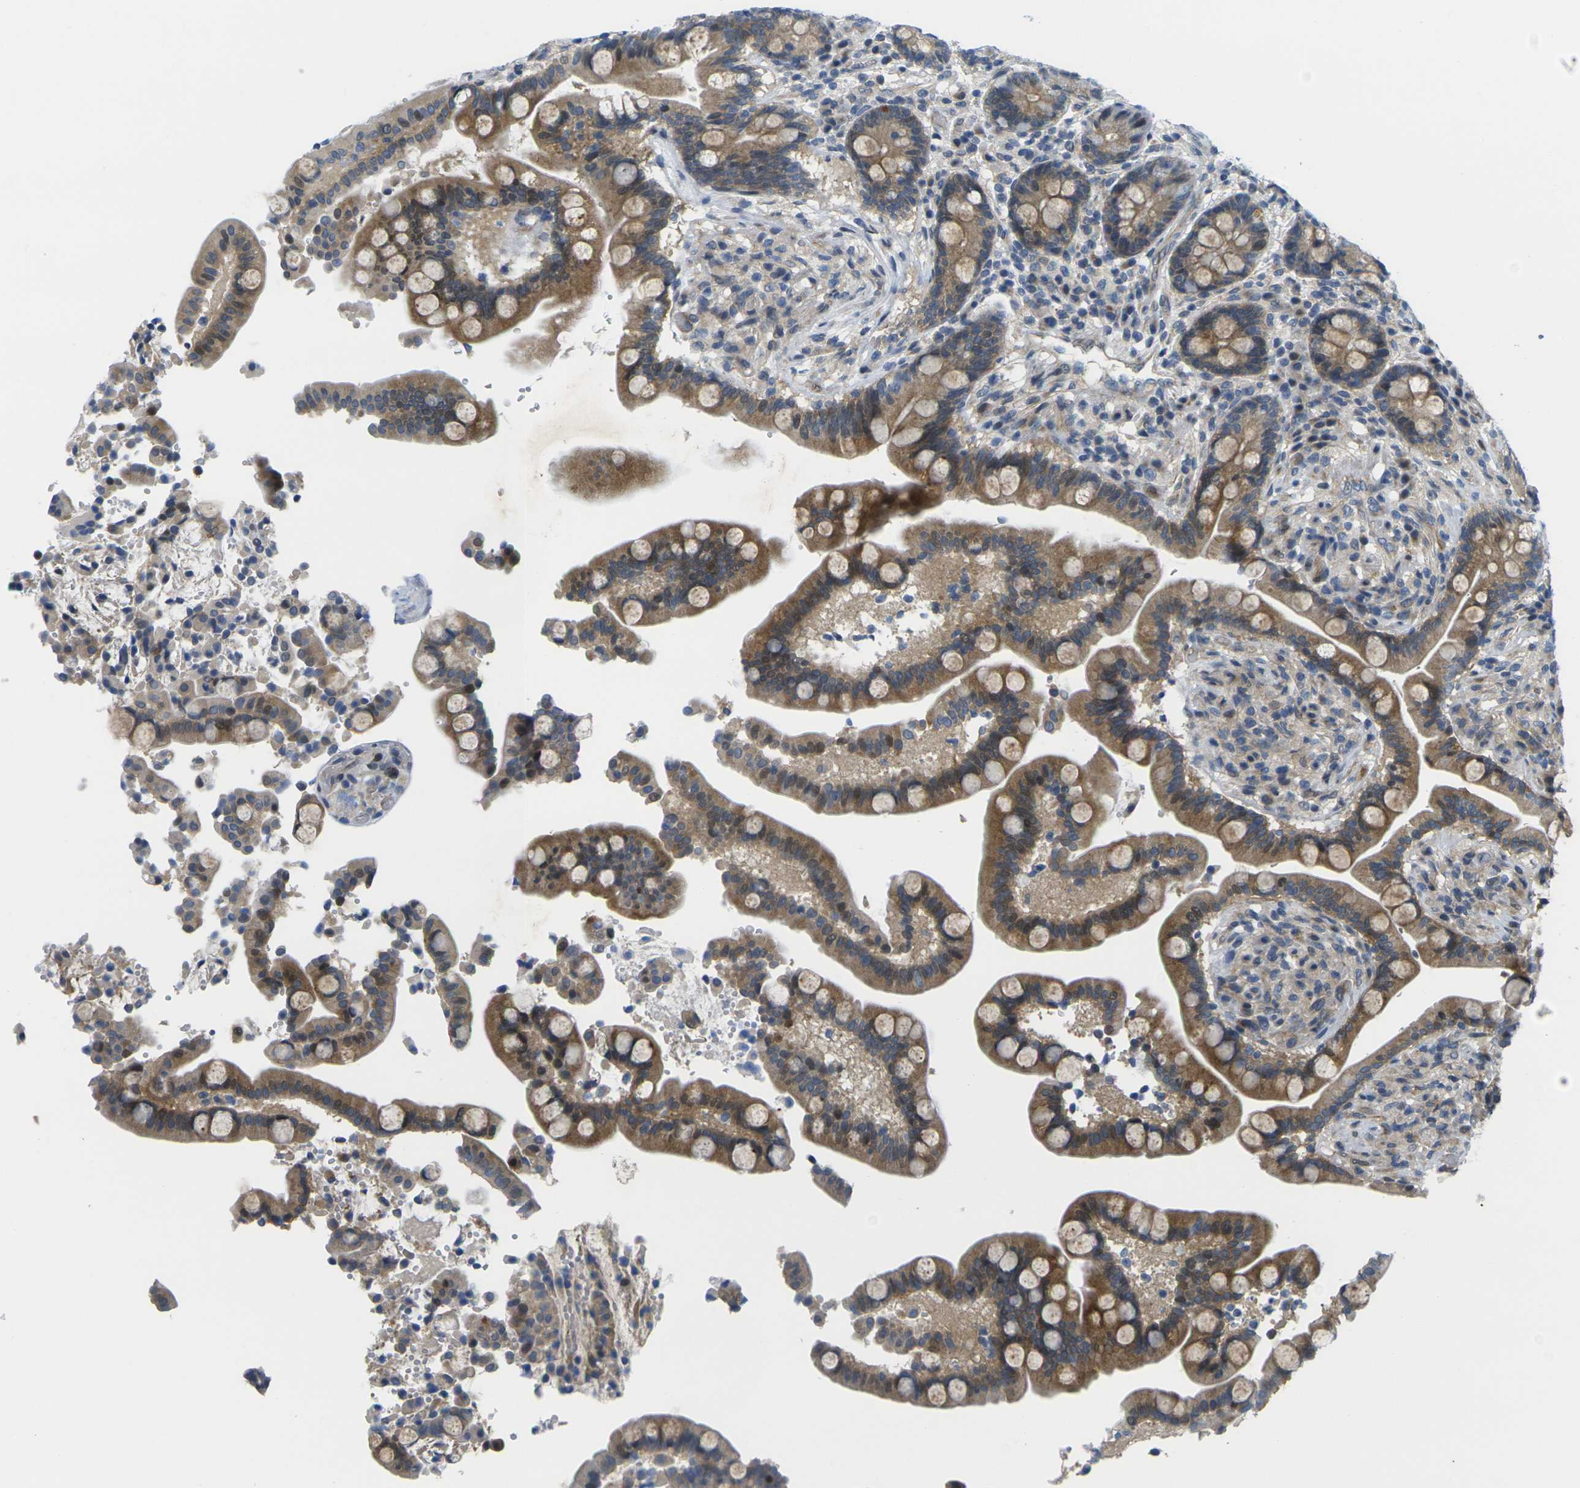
{"staining": {"intensity": "weak", "quantity": ">75%", "location": "cytoplasmic/membranous"}, "tissue": "colon", "cell_type": "Endothelial cells", "image_type": "normal", "snomed": [{"axis": "morphology", "description": "Normal tissue, NOS"}, {"axis": "topography", "description": "Colon"}], "caption": "The histopathology image exhibits a brown stain indicating the presence of a protein in the cytoplasmic/membranous of endothelial cells in colon. The staining was performed using DAB (3,3'-diaminobenzidine) to visualize the protein expression in brown, while the nuclei were stained in blue with hematoxylin (Magnification: 20x).", "gene": "ROBO2", "patient": {"sex": "male", "age": 73}}